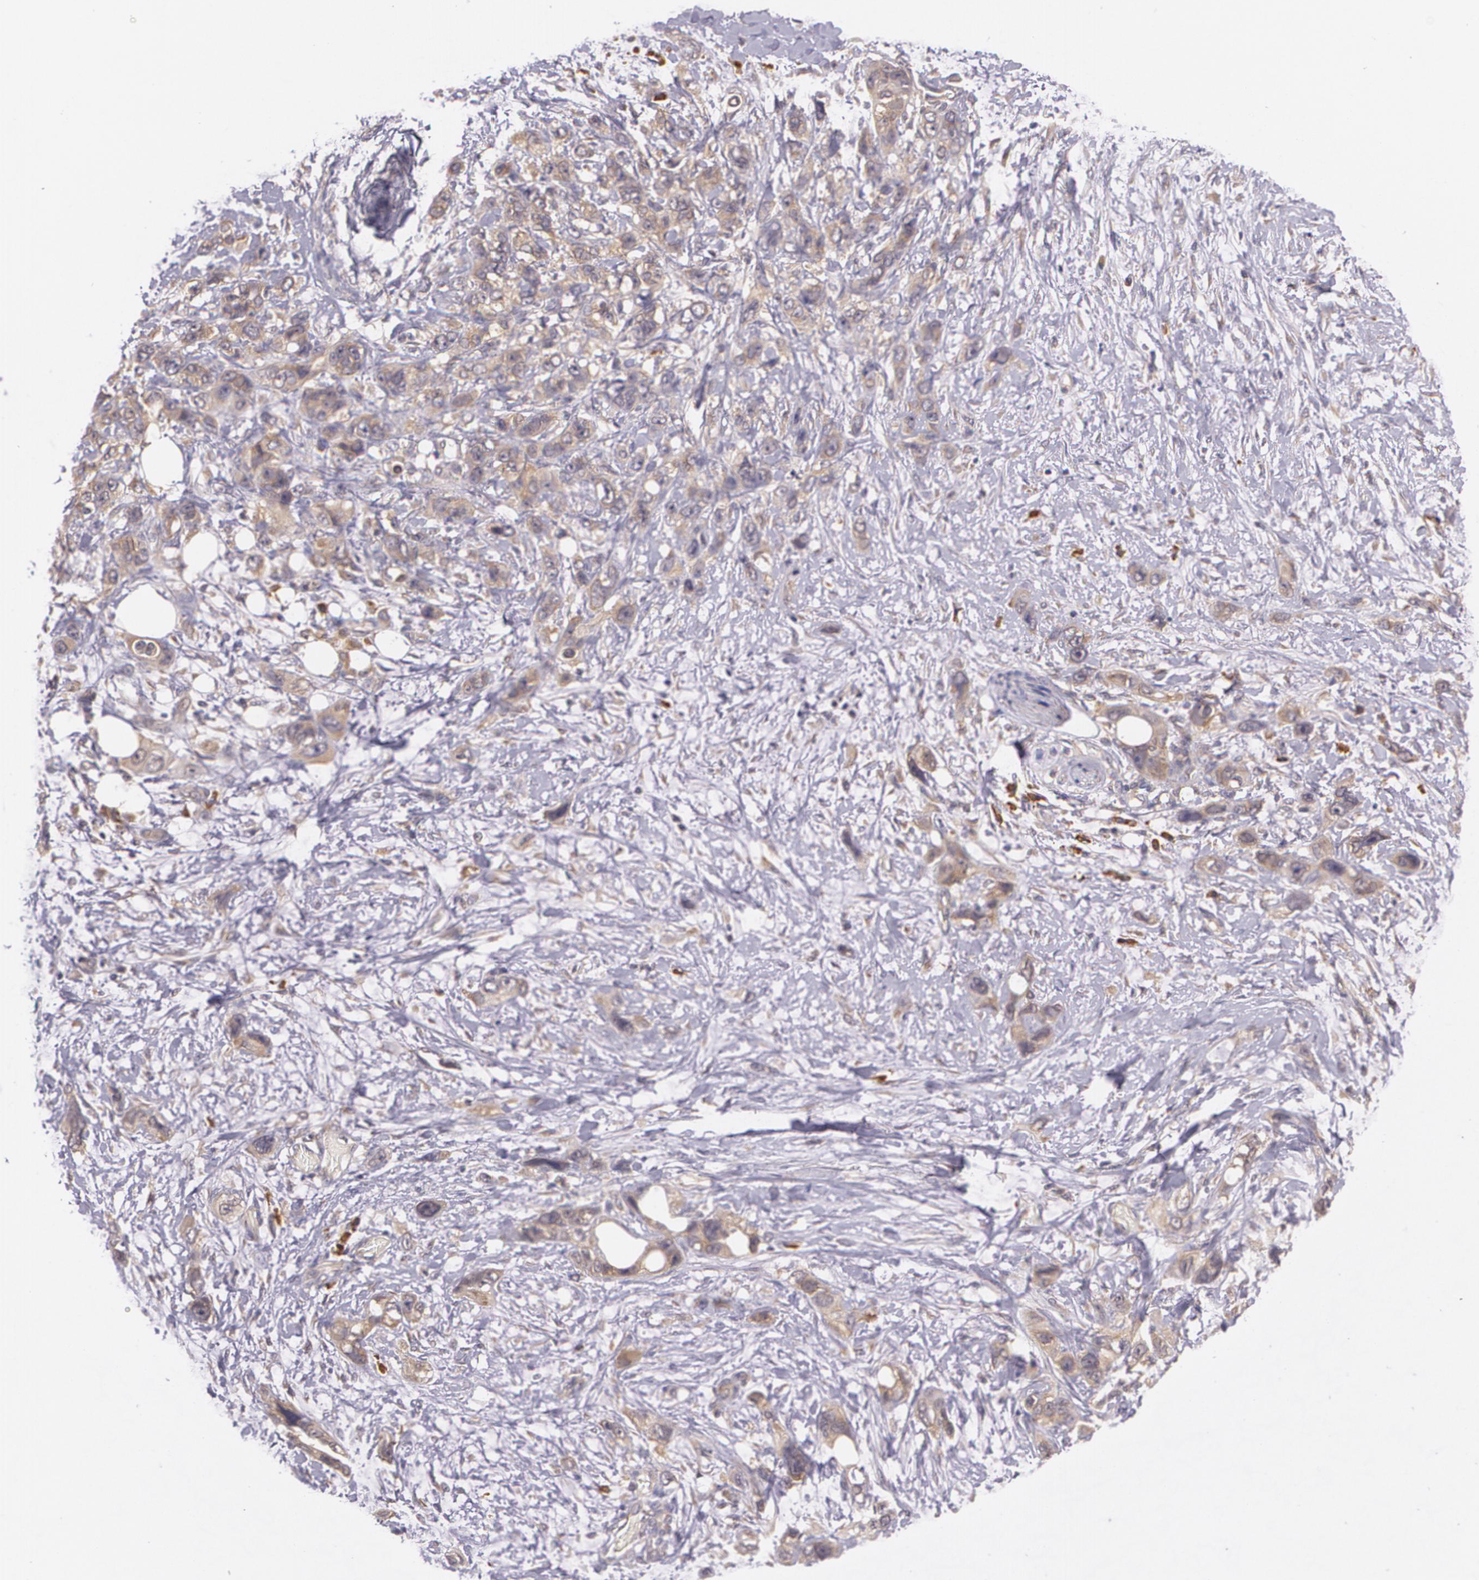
{"staining": {"intensity": "weak", "quantity": ">75%", "location": "cytoplasmic/membranous"}, "tissue": "stomach cancer", "cell_type": "Tumor cells", "image_type": "cancer", "snomed": [{"axis": "morphology", "description": "Adenocarcinoma, NOS"}, {"axis": "topography", "description": "Stomach, upper"}], "caption": "Immunohistochemical staining of stomach adenocarcinoma displays low levels of weak cytoplasmic/membranous protein expression in approximately >75% of tumor cells. (DAB (3,3'-diaminobenzidine) = brown stain, brightfield microscopy at high magnification).", "gene": "CCL17", "patient": {"sex": "male", "age": 47}}